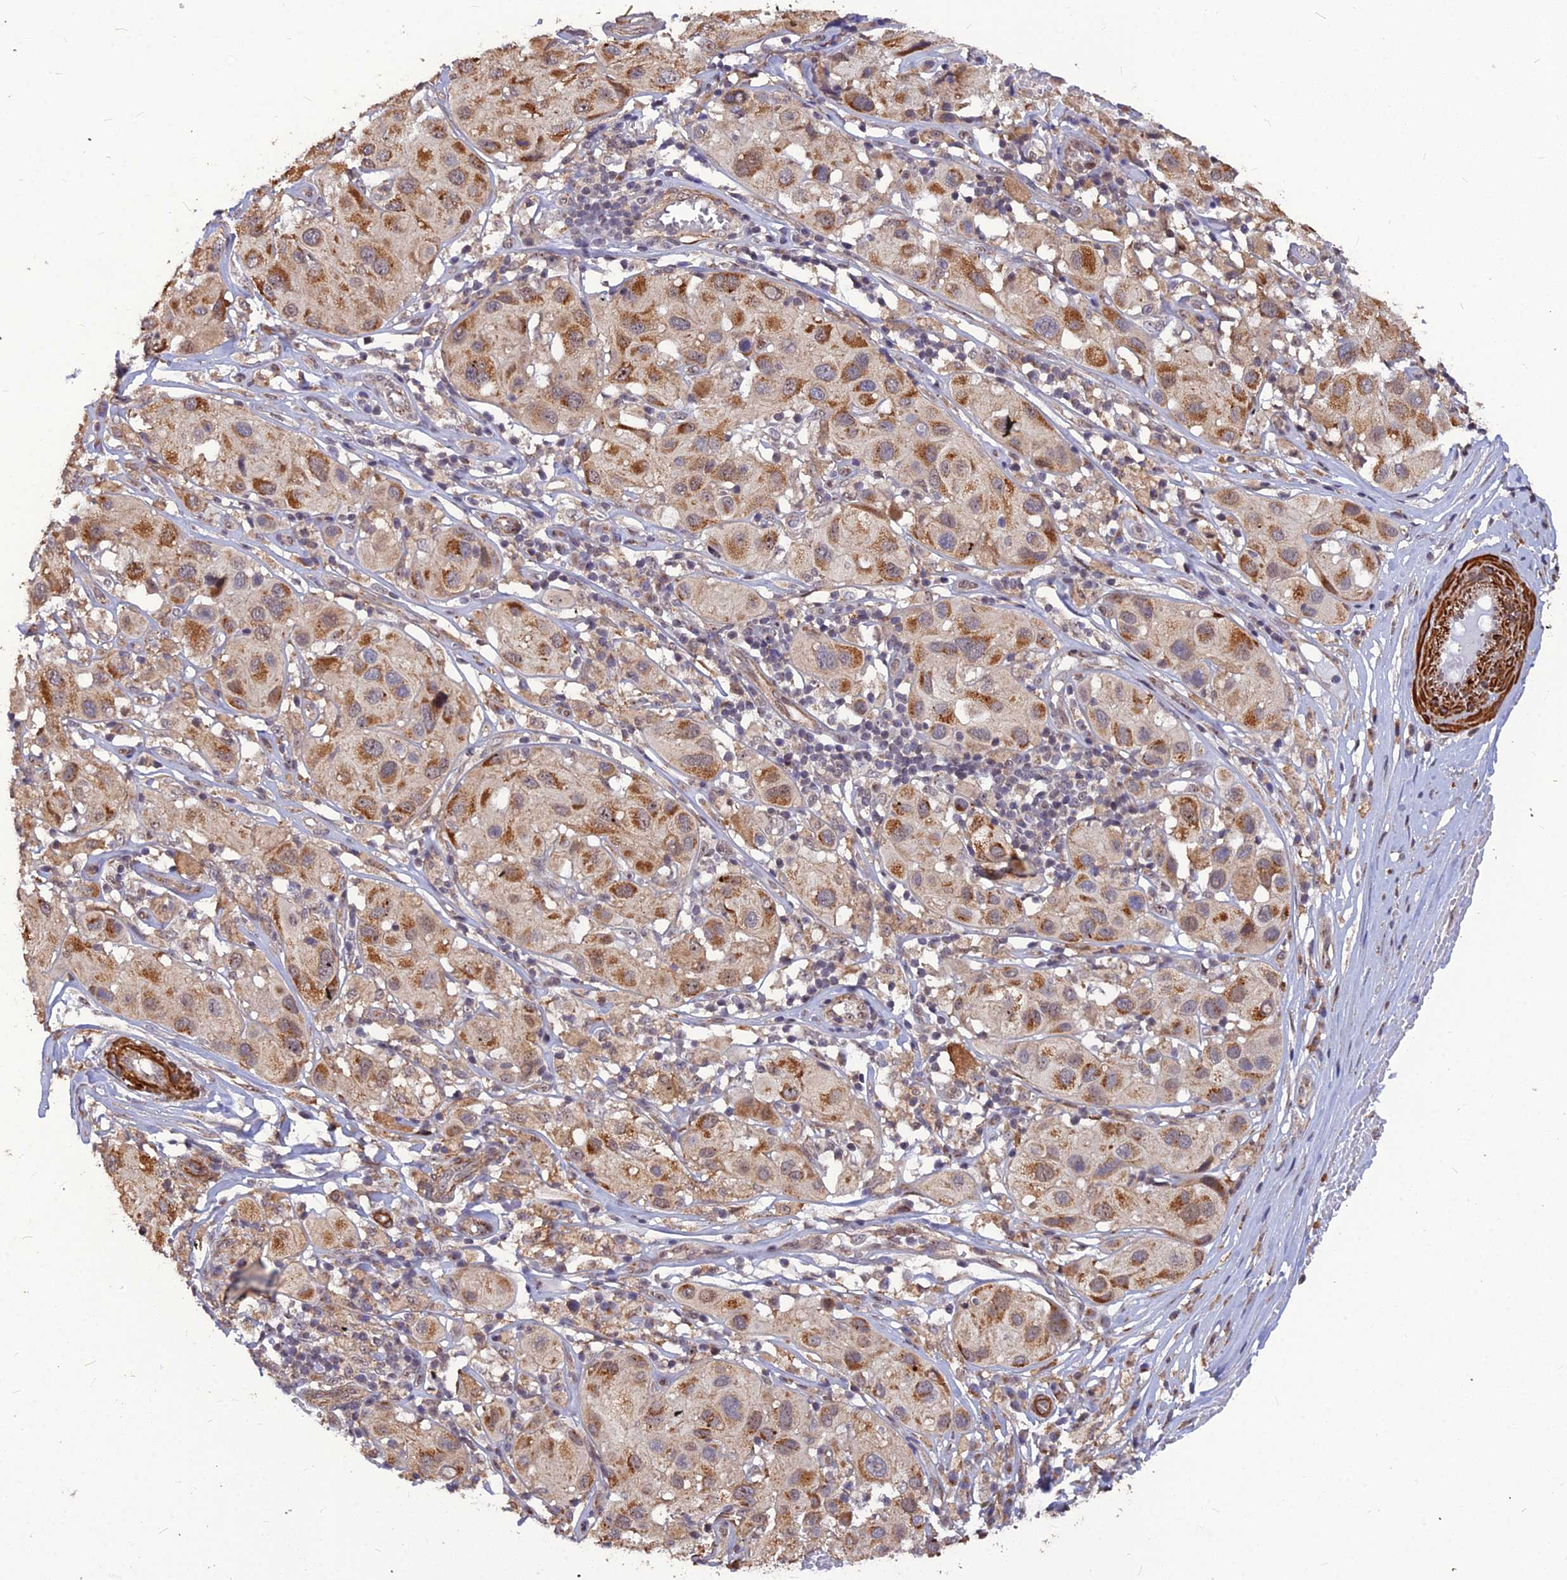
{"staining": {"intensity": "moderate", "quantity": ">75%", "location": "cytoplasmic/membranous"}, "tissue": "melanoma", "cell_type": "Tumor cells", "image_type": "cancer", "snomed": [{"axis": "morphology", "description": "Malignant melanoma, Metastatic site"}, {"axis": "topography", "description": "Skin"}], "caption": "Immunohistochemistry image of neoplastic tissue: human melanoma stained using immunohistochemistry exhibits medium levels of moderate protein expression localized specifically in the cytoplasmic/membranous of tumor cells, appearing as a cytoplasmic/membranous brown color.", "gene": "LEKR1", "patient": {"sex": "male", "age": 41}}